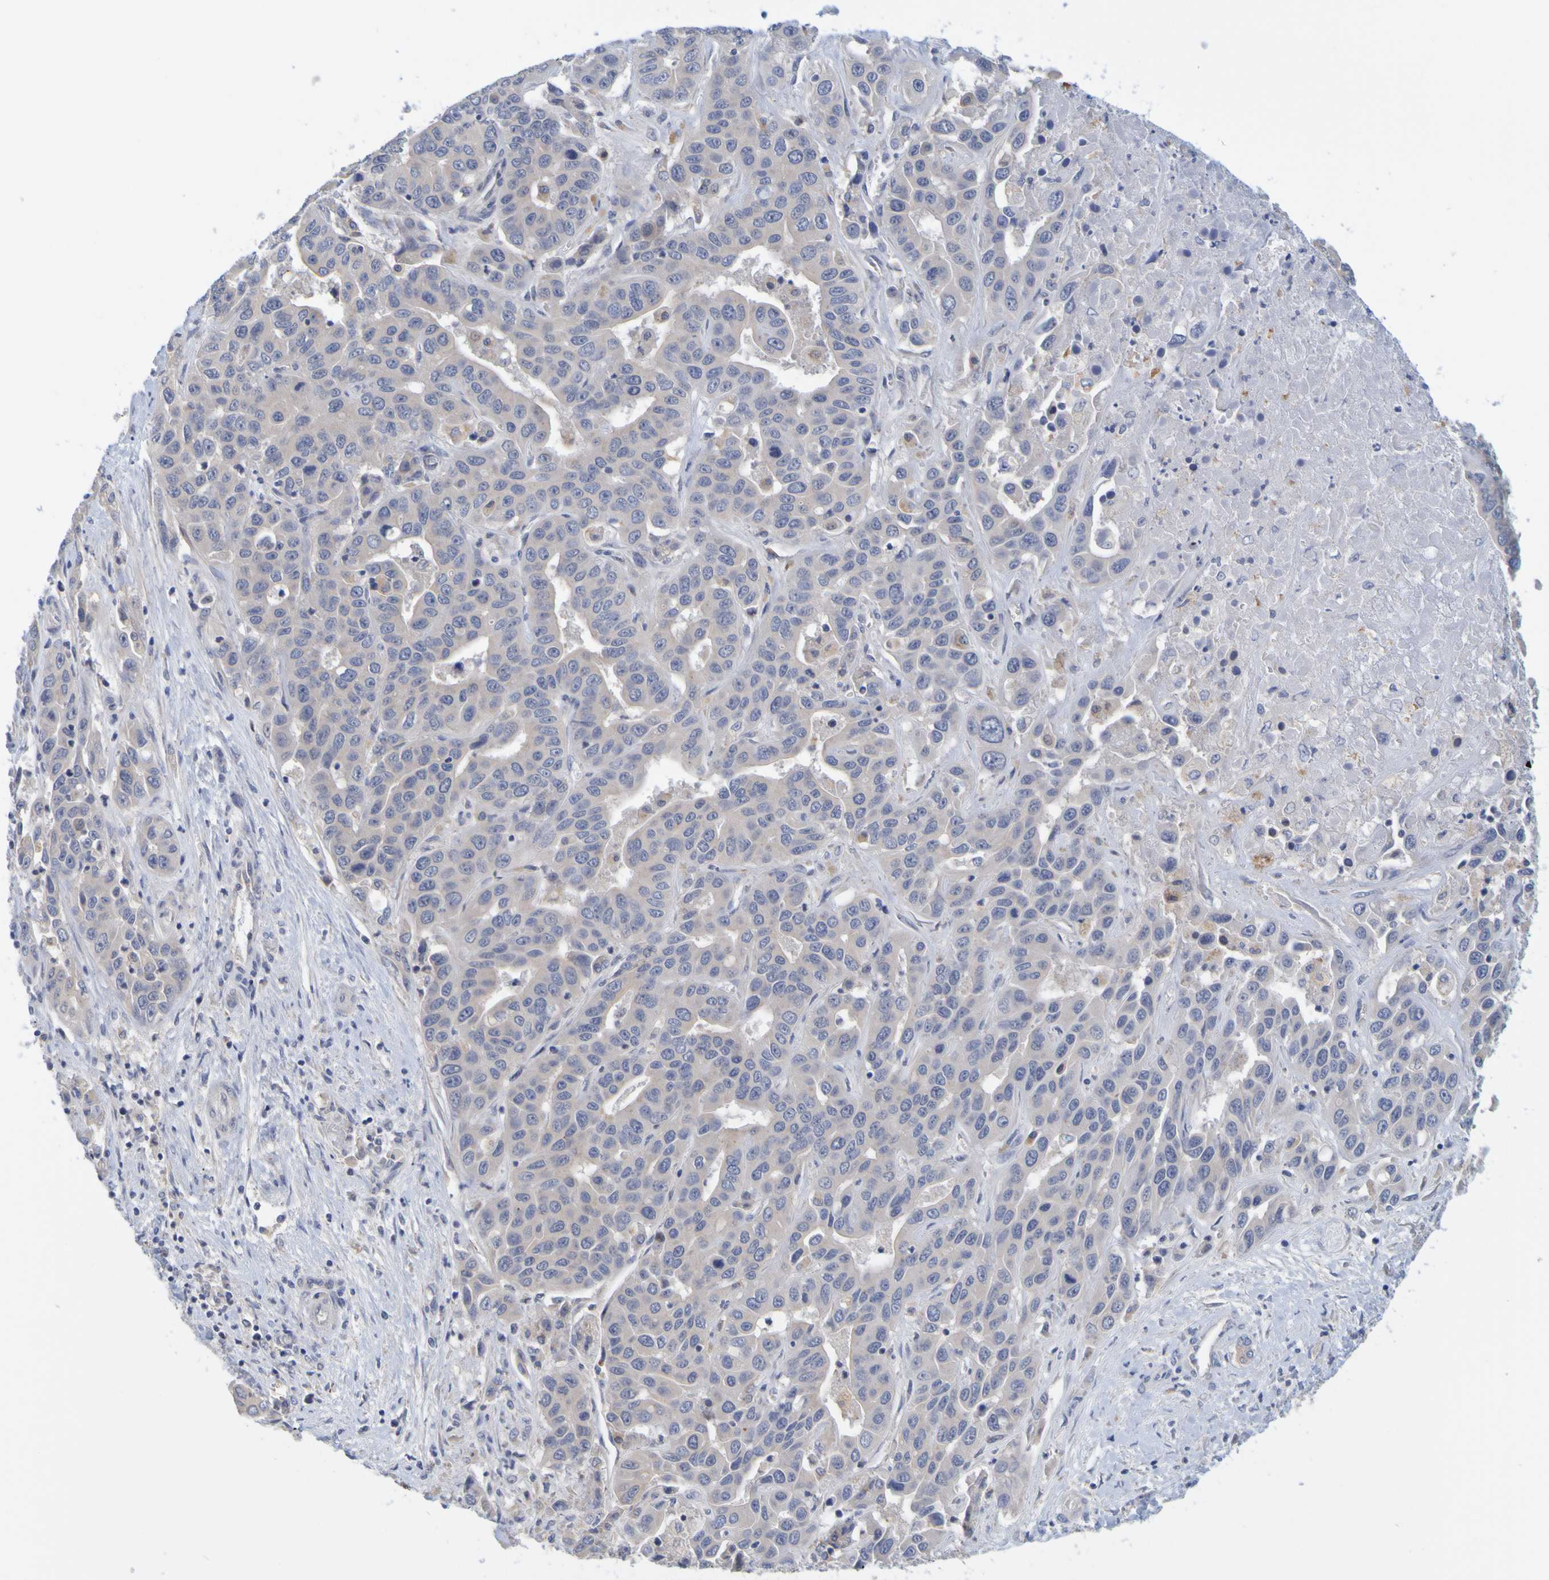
{"staining": {"intensity": "negative", "quantity": "none", "location": "none"}, "tissue": "liver cancer", "cell_type": "Tumor cells", "image_type": "cancer", "snomed": [{"axis": "morphology", "description": "Cholangiocarcinoma"}, {"axis": "topography", "description": "Liver"}], "caption": "High magnification brightfield microscopy of liver cancer (cholangiocarcinoma) stained with DAB (brown) and counterstained with hematoxylin (blue): tumor cells show no significant positivity. (Brightfield microscopy of DAB immunohistochemistry at high magnification).", "gene": "ENDOU", "patient": {"sex": "female", "age": 52}}